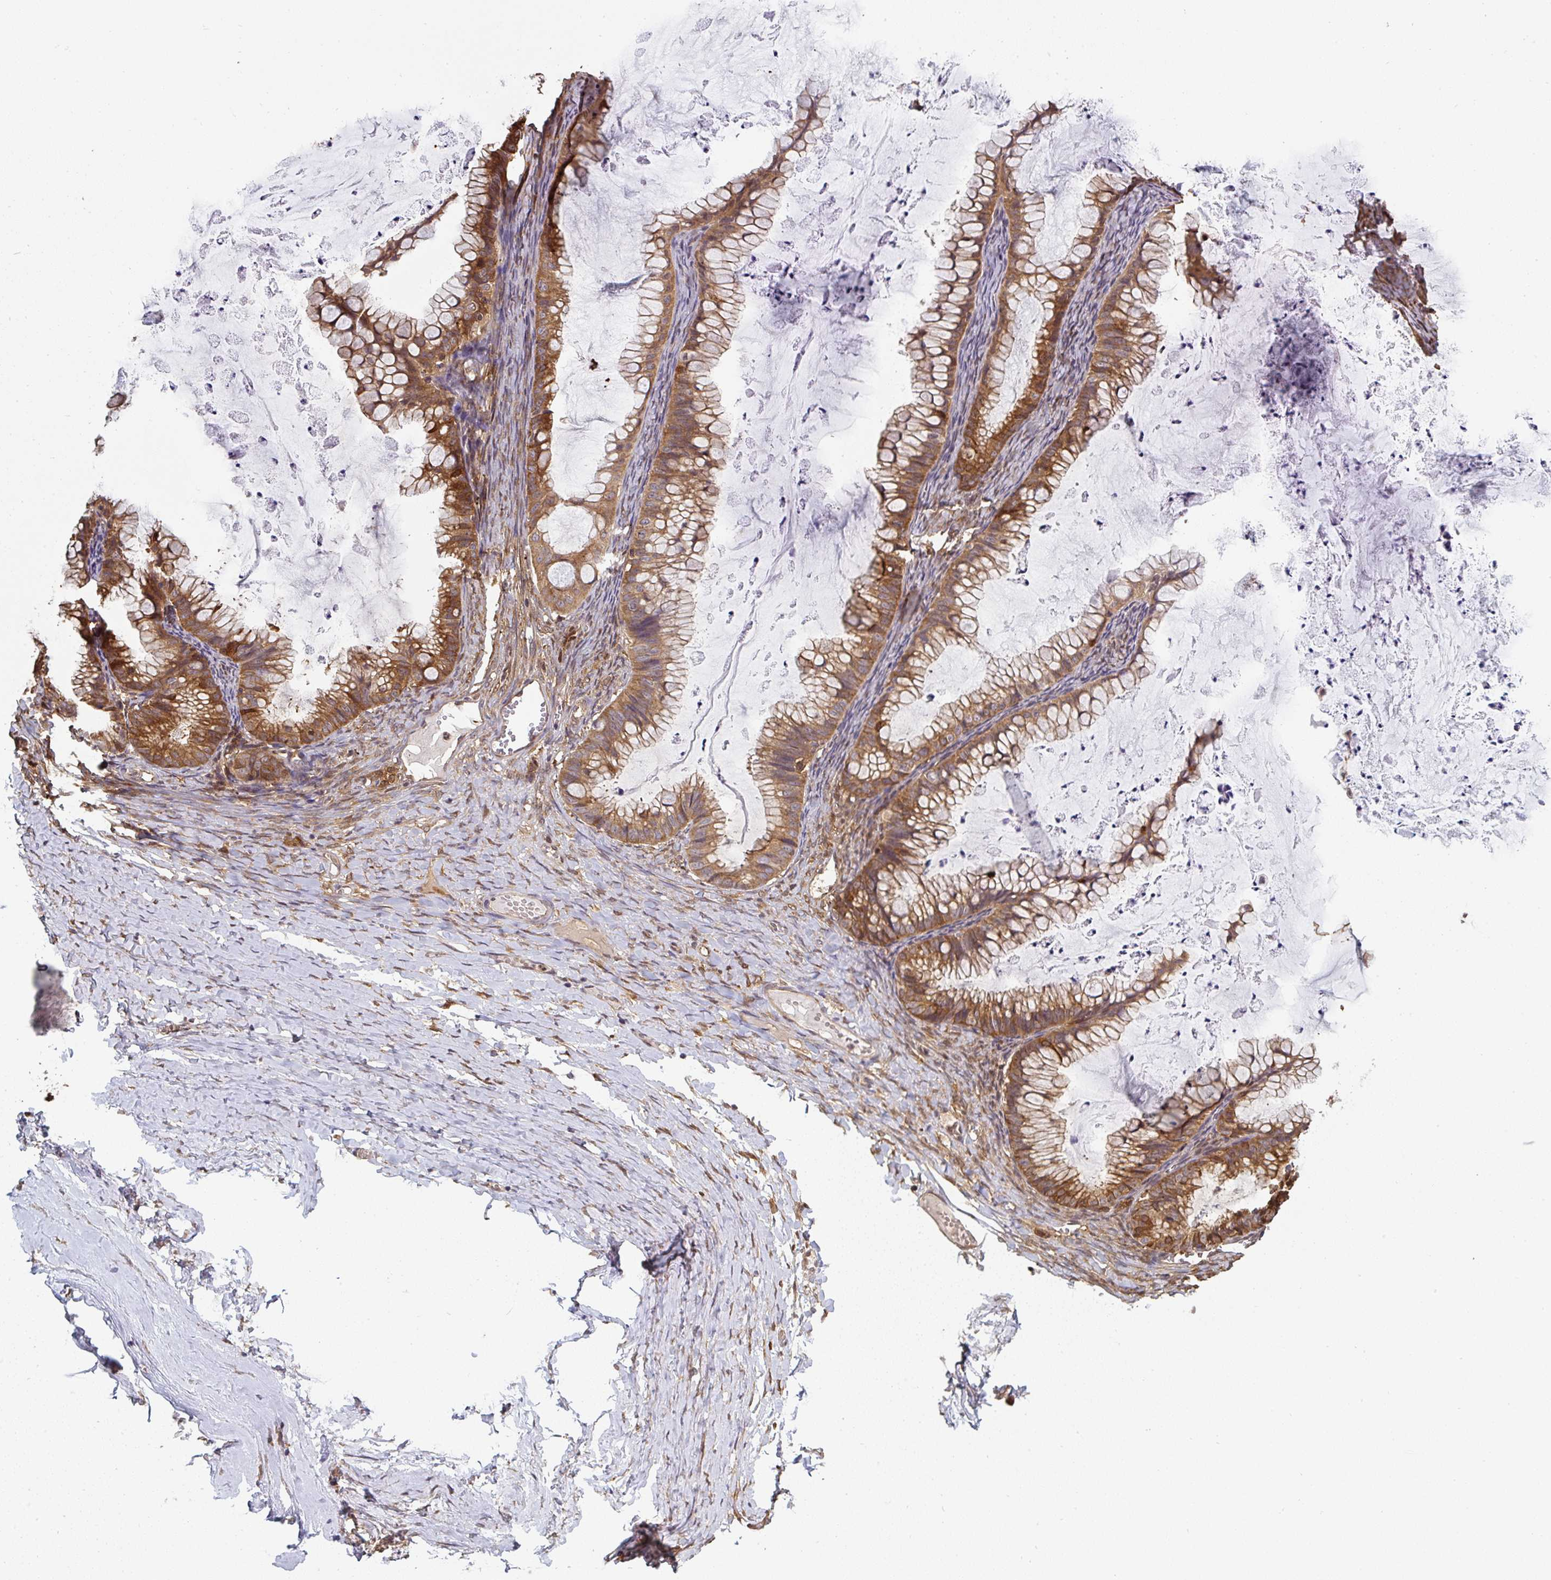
{"staining": {"intensity": "moderate", "quantity": ">75%", "location": "cytoplasmic/membranous"}, "tissue": "ovarian cancer", "cell_type": "Tumor cells", "image_type": "cancer", "snomed": [{"axis": "morphology", "description": "Cystadenocarcinoma, mucinous, NOS"}, {"axis": "topography", "description": "Ovary"}], "caption": "This micrograph shows IHC staining of human ovarian mucinous cystadenocarcinoma, with medium moderate cytoplasmic/membranous staining in about >75% of tumor cells.", "gene": "ST13", "patient": {"sex": "female", "age": 35}}